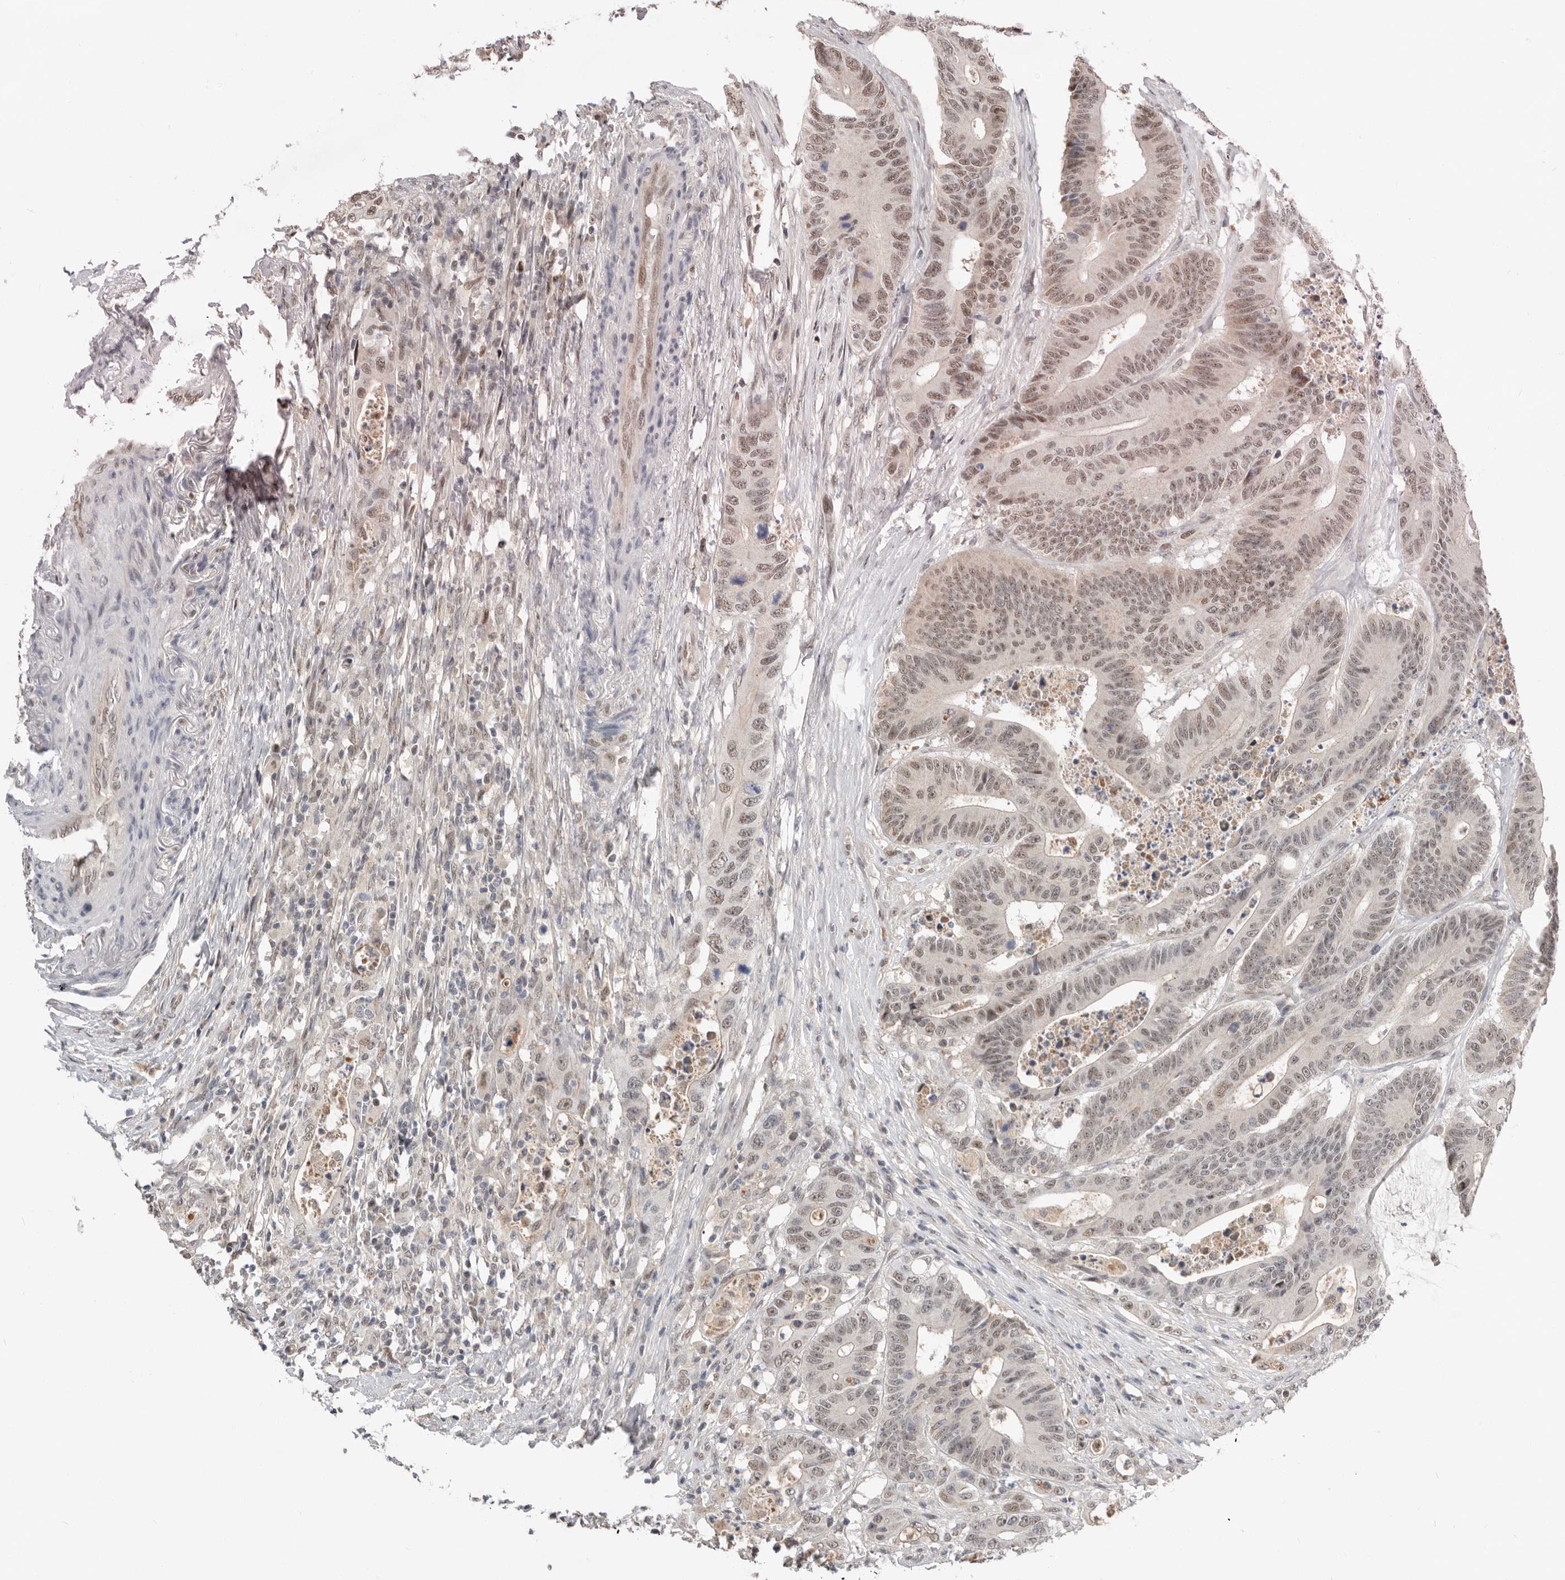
{"staining": {"intensity": "moderate", "quantity": ">75%", "location": "nuclear"}, "tissue": "colorectal cancer", "cell_type": "Tumor cells", "image_type": "cancer", "snomed": [{"axis": "morphology", "description": "Adenocarcinoma, NOS"}, {"axis": "topography", "description": "Colon"}], "caption": "Tumor cells reveal moderate nuclear staining in approximately >75% of cells in colorectal cancer (adenocarcinoma). (DAB IHC with brightfield microscopy, high magnification).", "gene": "BRCA2", "patient": {"sex": "male", "age": 83}}